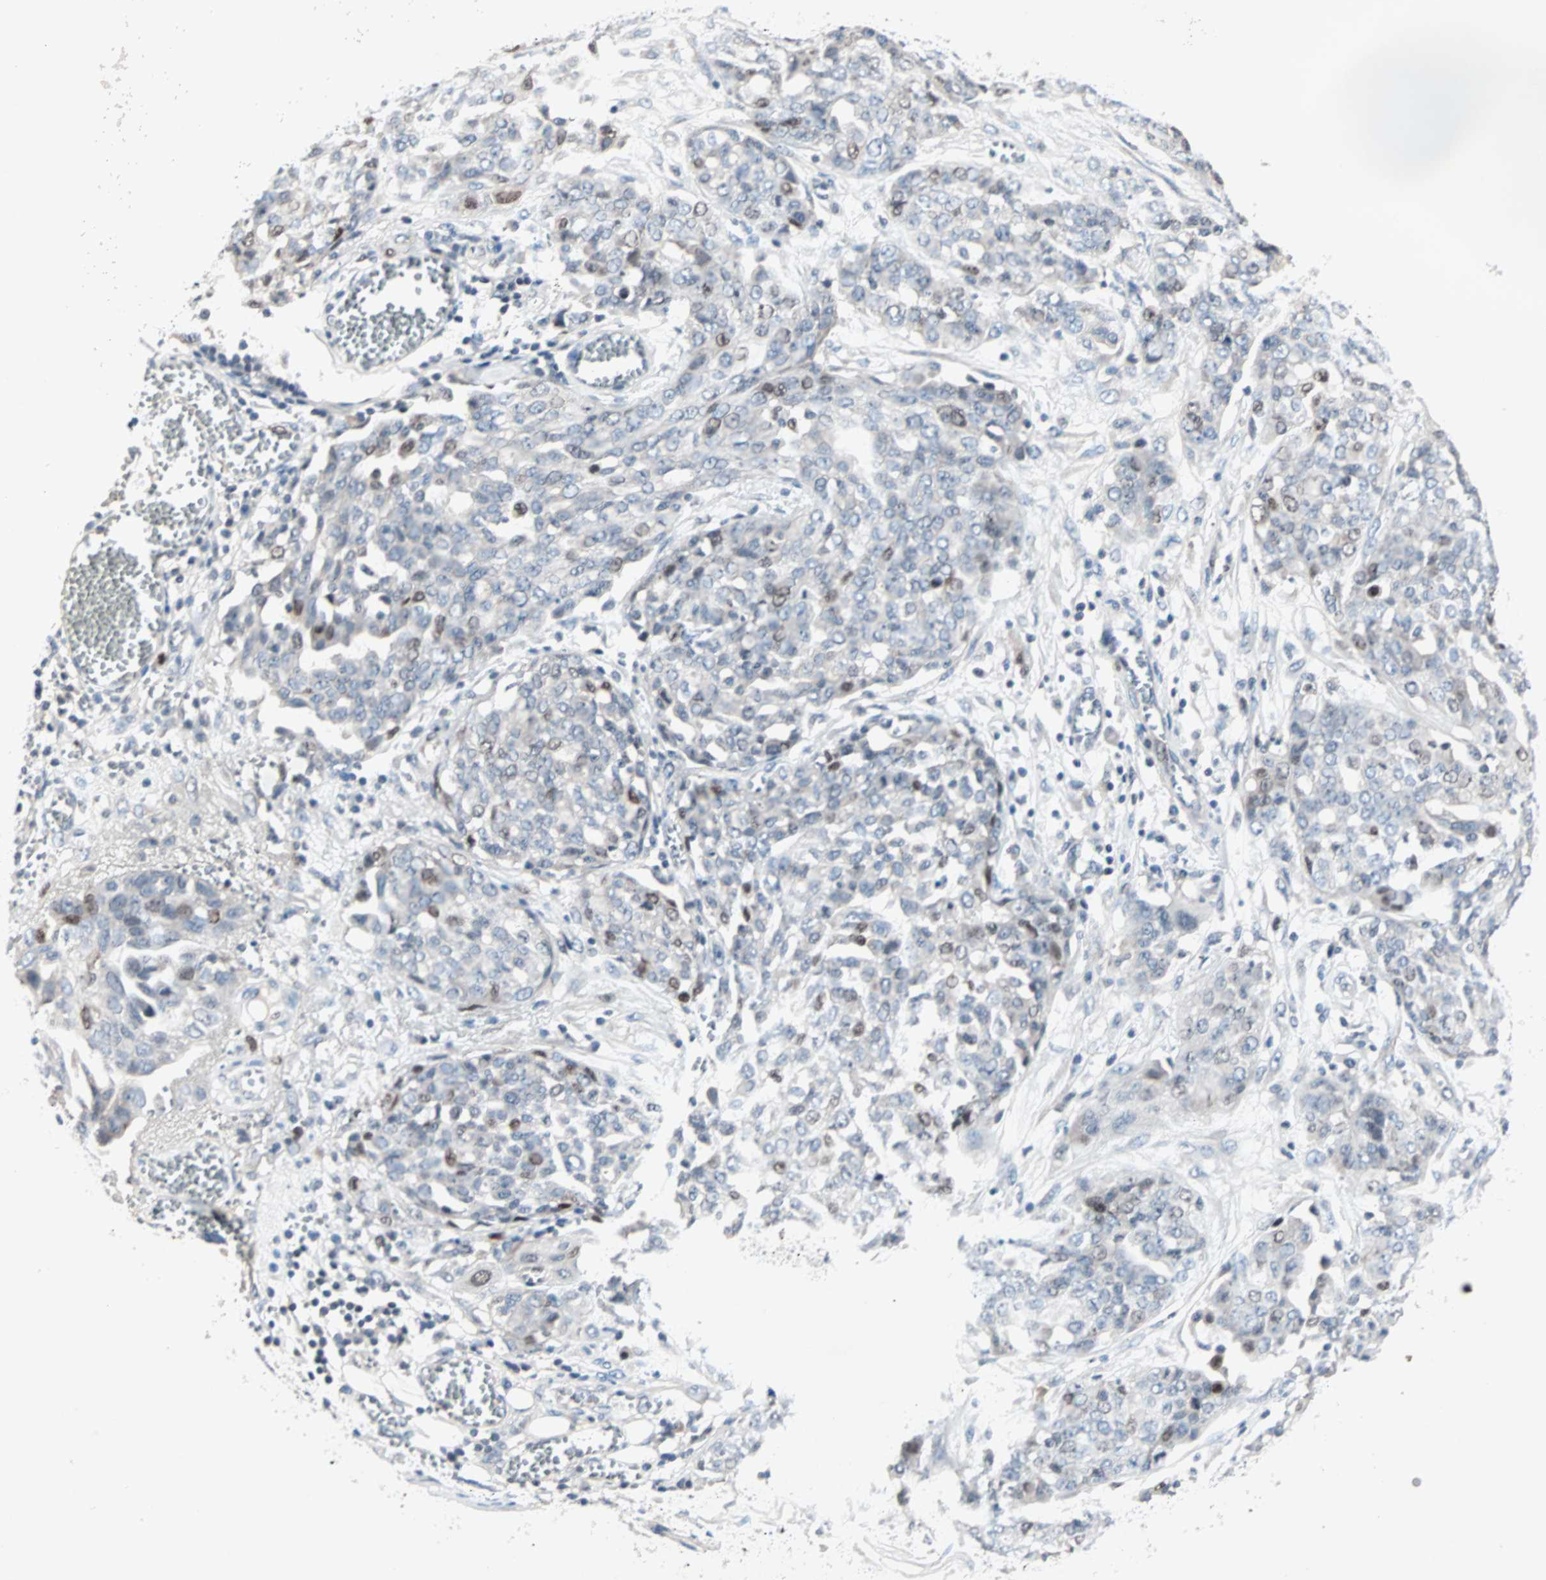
{"staining": {"intensity": "moderate", "quantity": "<25%", "location": "nuclear"}, "tissue": "ovarian cancer", "cell_type": "Tumor cells", "image_type": "cancer", "snomed": [{"axis": "morphology", "description": "Cystadenocarcinoma, serous, NOS"}, {"axis": "topography", "description": "Soft tissue"}, {"axis": "topography", "description": "Ovary"}], "caption": "This image demonstrates ovarian cancer (serous cystadenocarcinoma) stained with IHC to label a protein in brown. The nuclear of tumor cells show moderate positivity for the protein. Nuclei are counter-stained blue.", "gene": "CCNE2", "patient": {"sex": "female", "age": 57}}